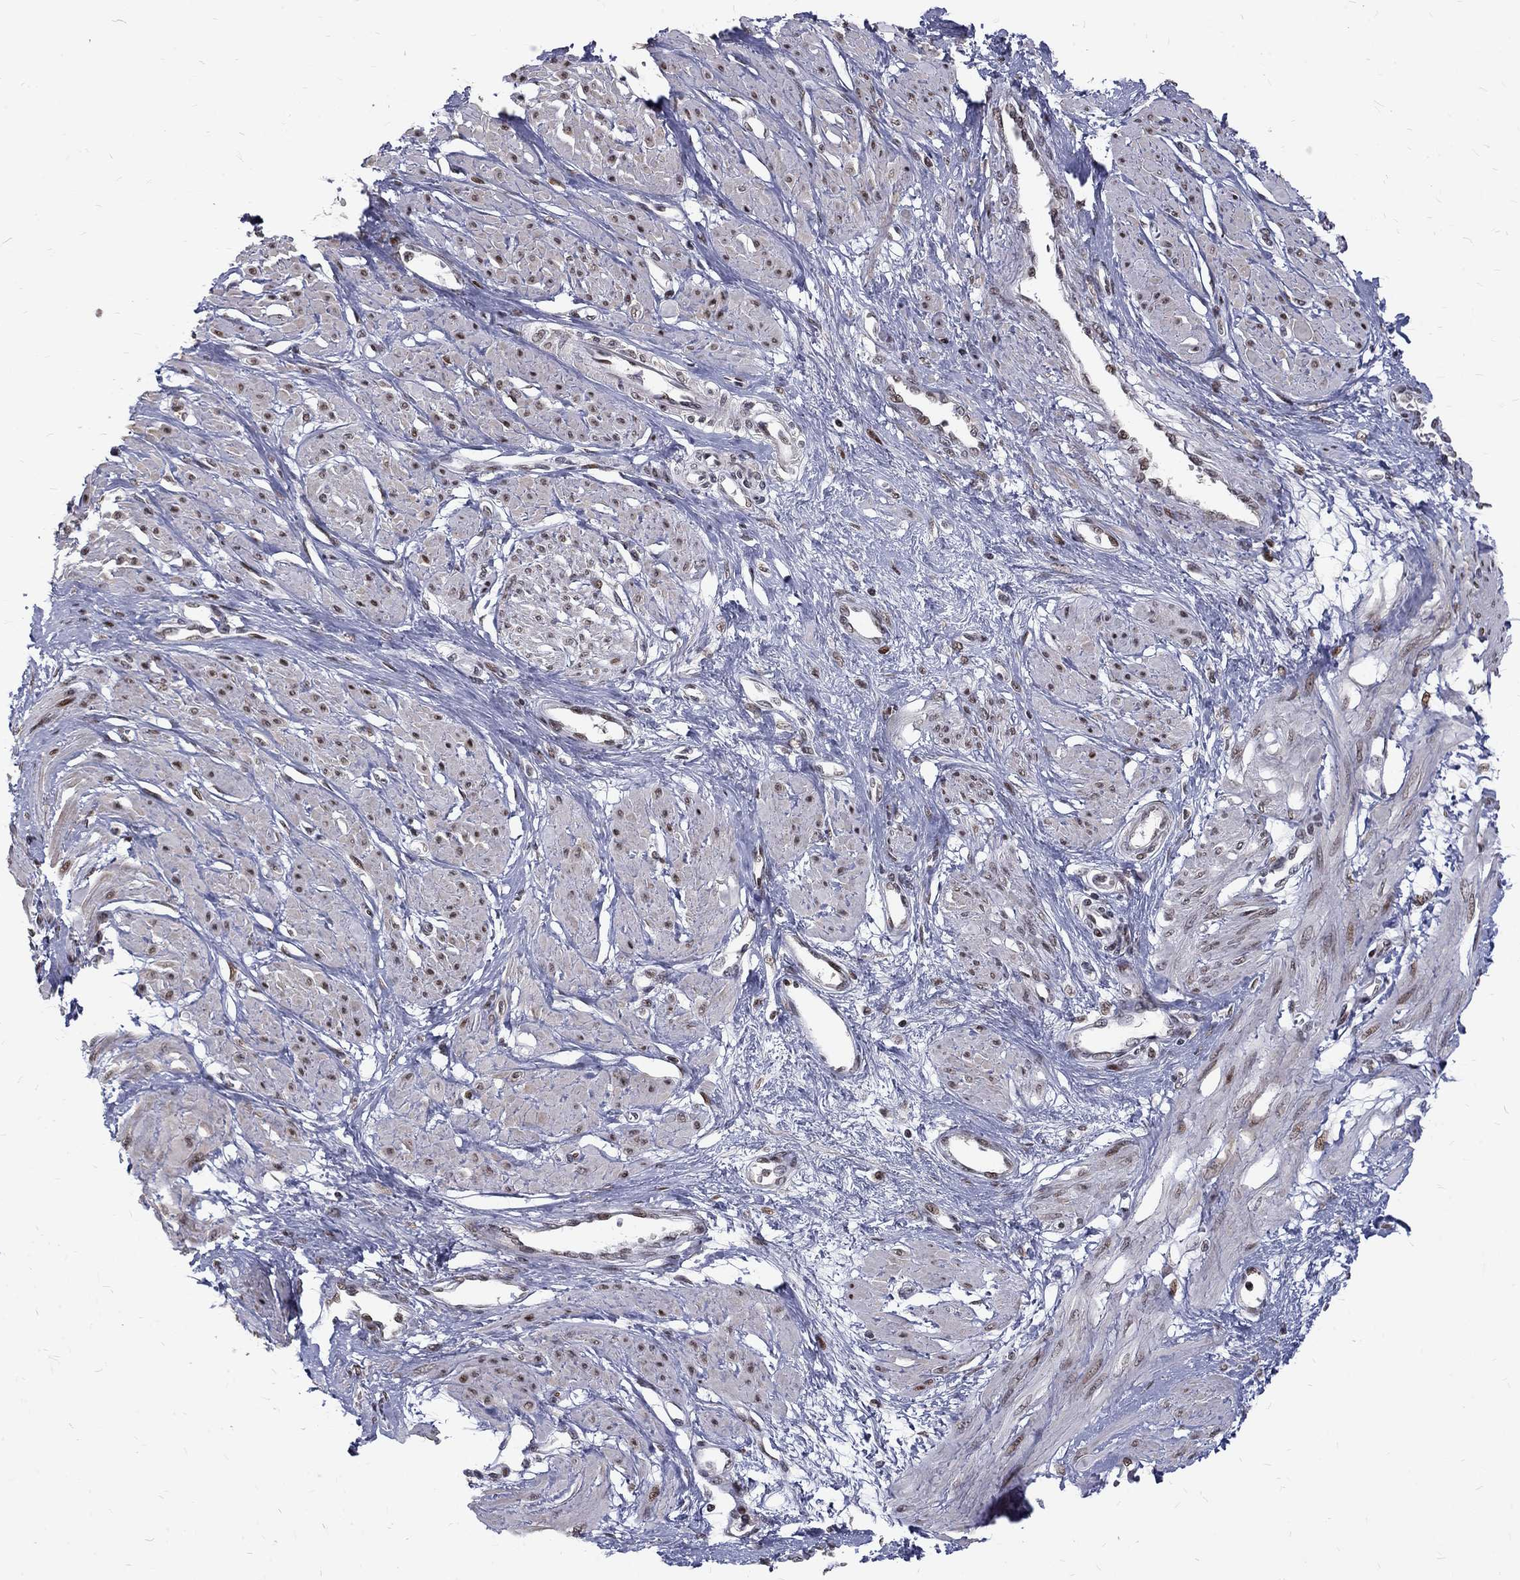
{"staining": {"intensity": "moderate", "quantity": "25%-75%", "location": "nuclear"}, "tissue": "smooth muscle", "cell_type": "Smooth muscle cells", "image_type": "normal", "snomed": [{"axis": "morphology", "description": "Normal tissue, NOS"}, {"axis": "topography", "description": "Smooth muscle"}, {"axis": "topography", "description": "Uterus"}], "caption": "Smooth muscle cells display medium levels of moderate nuclear staining in about 25%-75% of cells in unremarkable smooth muscle. Ihc stains the protein in brown and the nuclei are stained blue.", "gene": "TCEAL1", "patient": {"sex": "female", "age": 39}}